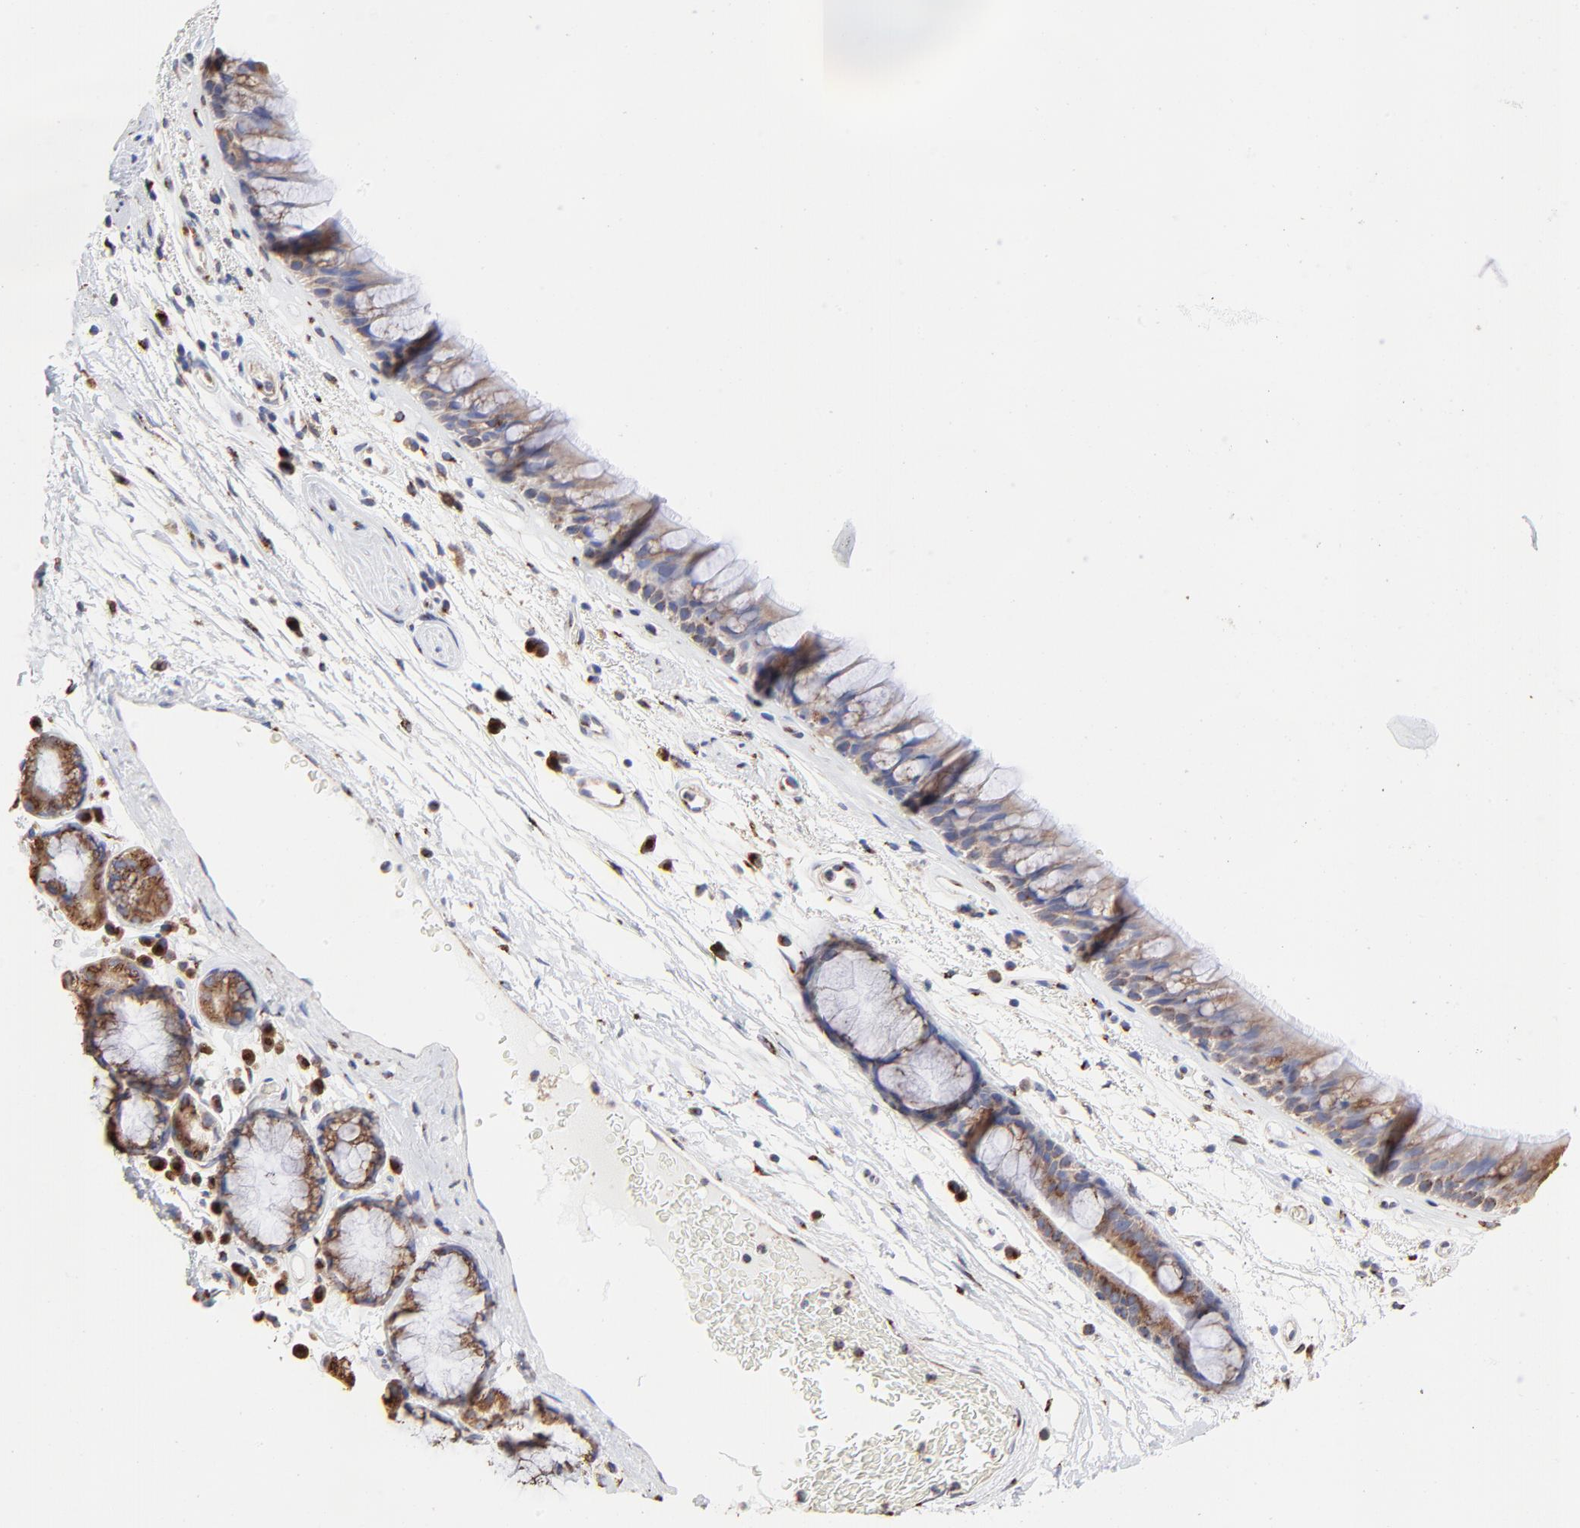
{"staining": {"intensity": "weak", "quantity": ">75%", "location": "cytoplasmic/membranous"}, "tissue": "bronchus", "cell_type": "Respiratory epithelial cells", "image_type": "normal", "snomed": [{"axis": "morphology", "description": "Normal tissue, NOS"}, {"axis": "morphology", "description": "Adenocarcinoma, NOS"}, {"axis": "topography", "description": "Bronchus"}, {"axis": "topography", "description": "Lung"}], "caption": "Protein staining demonstrates weak cytoplasmic/membranous staining in about >75% of respiratory epithelial cells in unremarkable bronchus. Immunohistochemistry stains the protein of interest in brown and the nuclei are stained blue.", "gene": "LMAN1", "patient": {"sex": "female", "age": 54}}